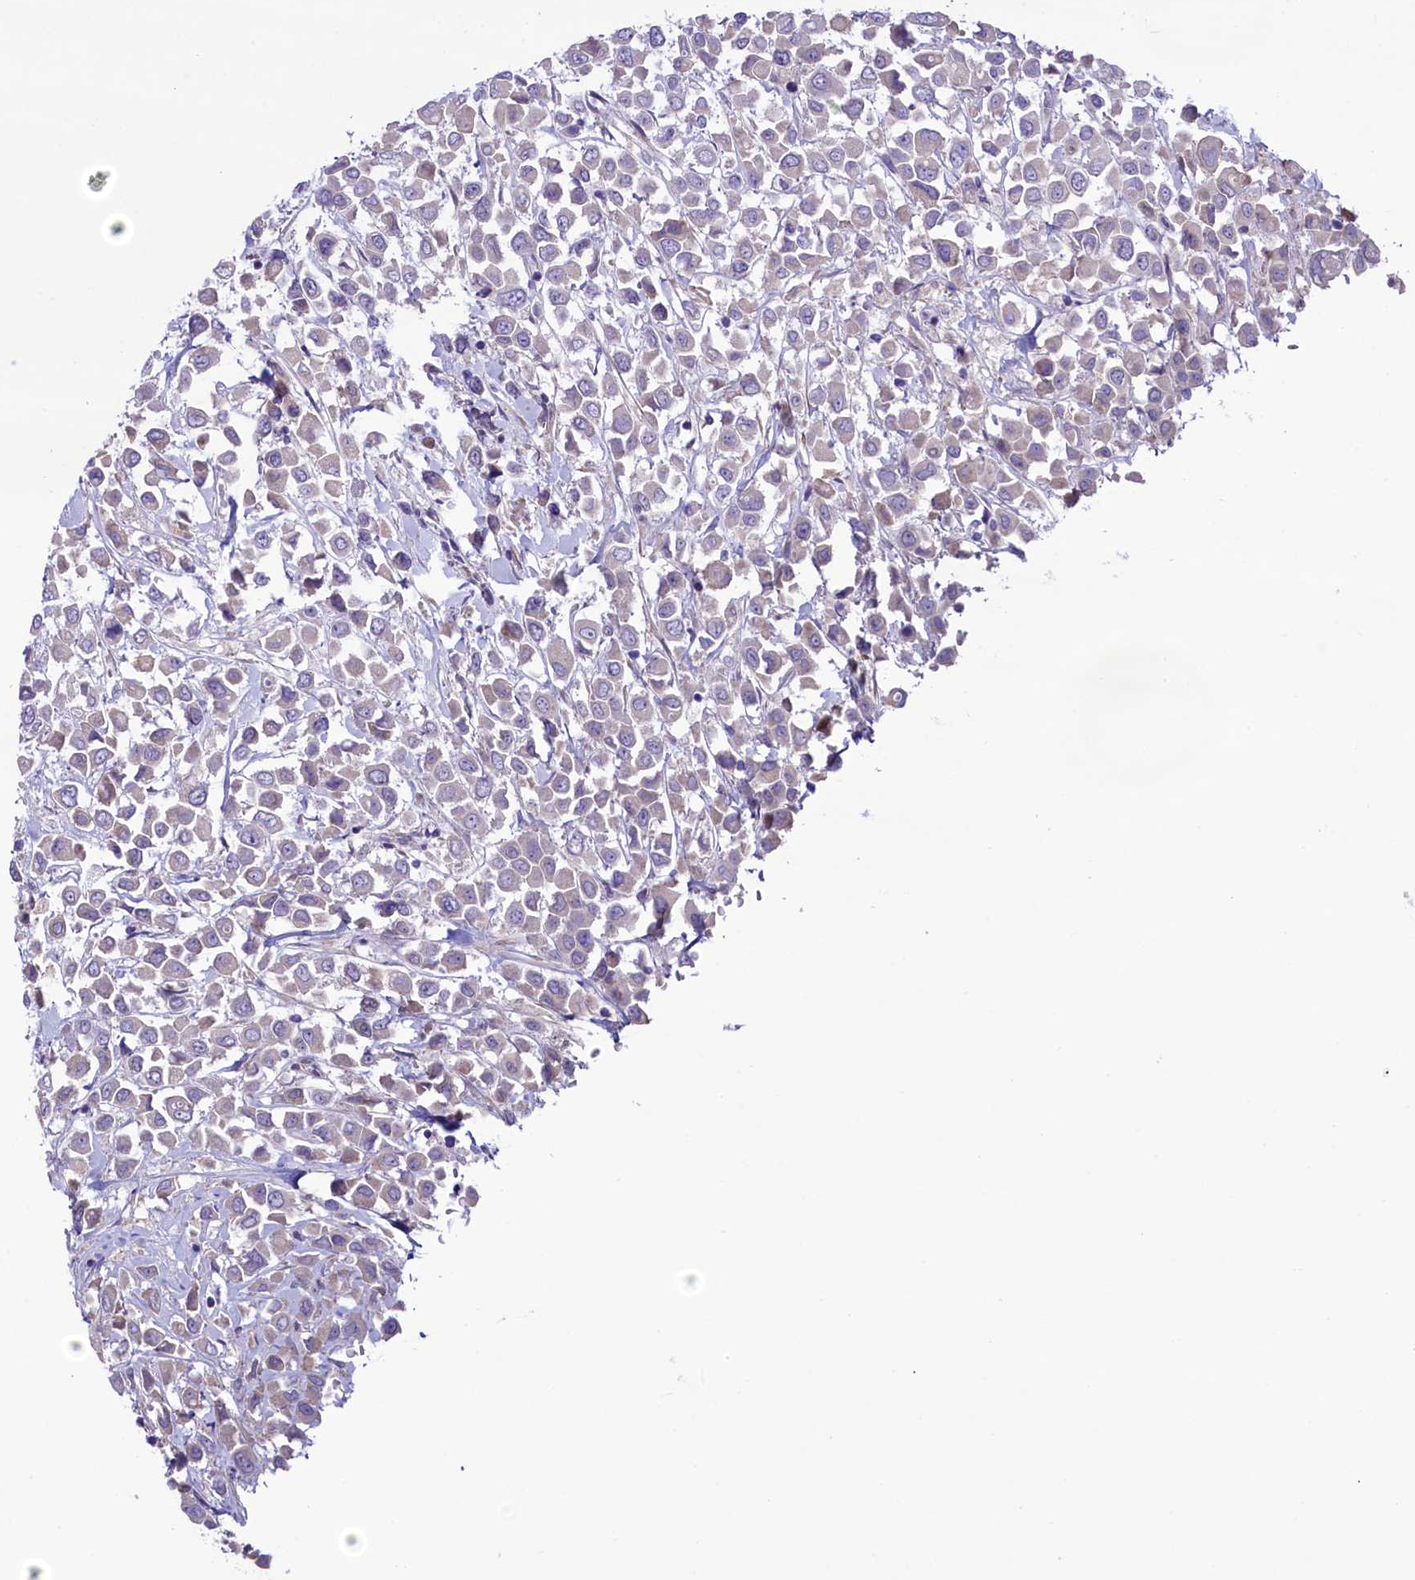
{"staining": {"intensity": "negative", "quantity": "none", "location": "none"}, "tissue": "breast cancer", "cell_type": "Tumor cells", "image_type": "cancer", "snomed": [{"axis": "morphology", "description": "Duct carcinoma"}, {"axis": "topography", "description": "Breast"}], "caption": "Intraductal carcinoma (breast) was stained to show a protein in brown. There is no significant staining in tumor cells.", "gene": "KRBOX5", "patient": {"sex": "female", "age": 61}}